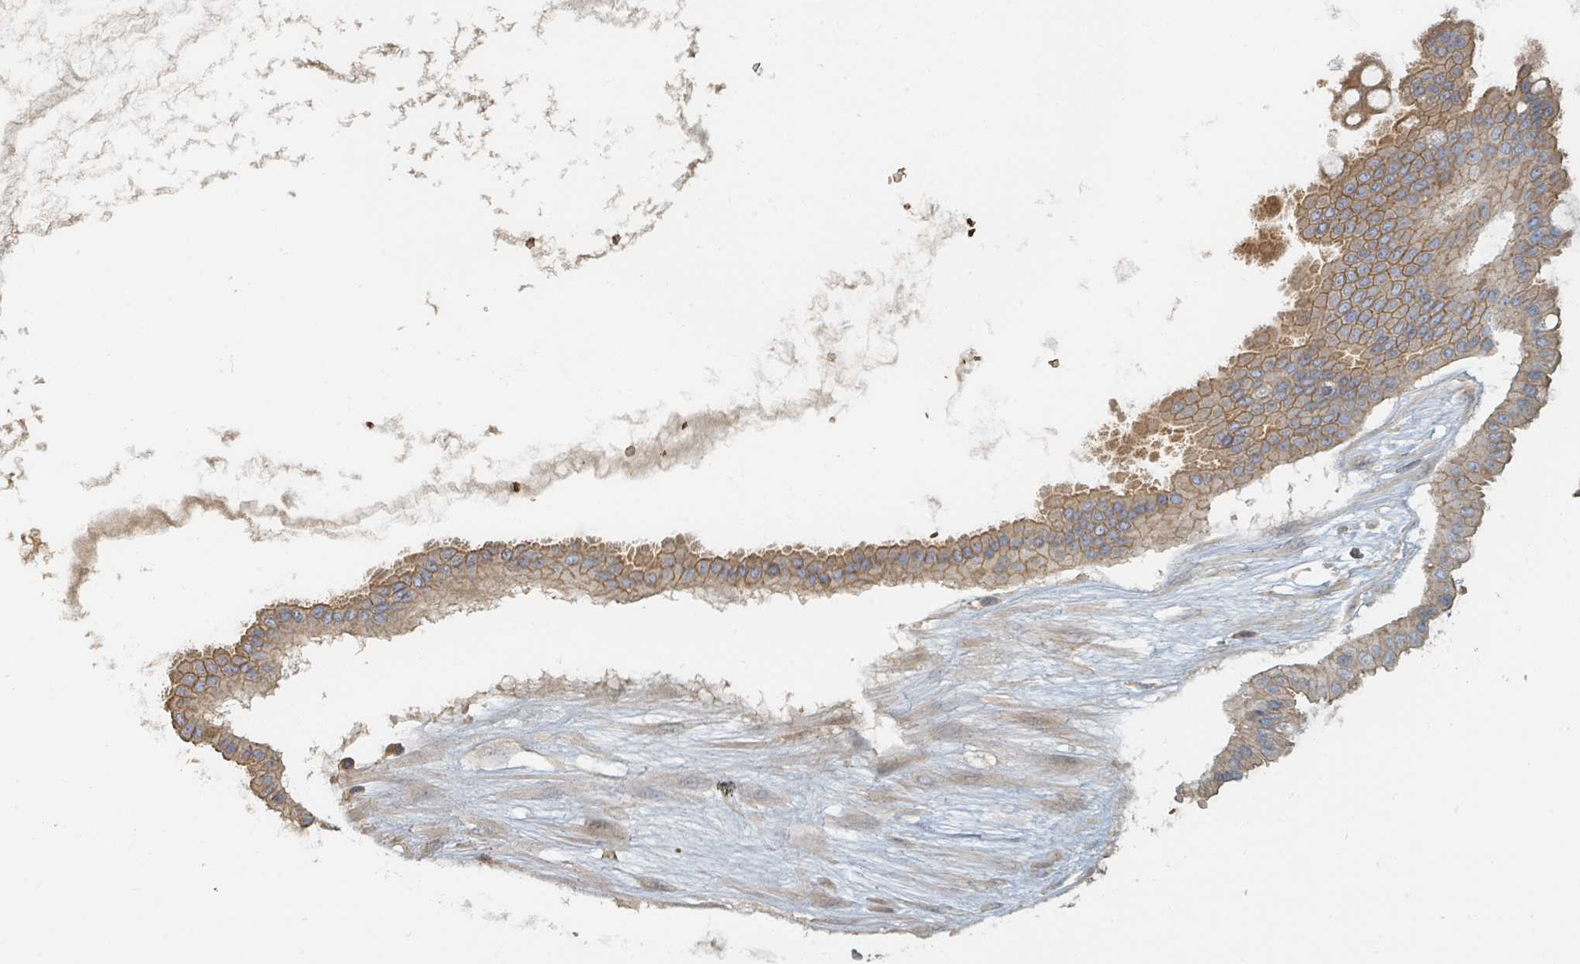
{"staining": {"intensity": "moderate", "quantity": ">75%", "location": "cytoplasmic/membranous"}, "tissue": "ovarian cancer", "cell_type": "Tumor cells", "image_type": "cancer", "snomed": [{"axis": "morphology", "description": "Cystadenocarcinoma, mucinous, NOS"}, {"axis": "topography", "description": "Ovary"}], "caption": "Protein positivity by immunohistochemistry (IHC) shows moderate cytoplasmic/membranous expression in approximately >75% of tumor cells in ovarian cancer (mucinous cystadenocarcinoma).", "gene": "TRPC4AP", "patient": {"sex": "female", "age": 73}}